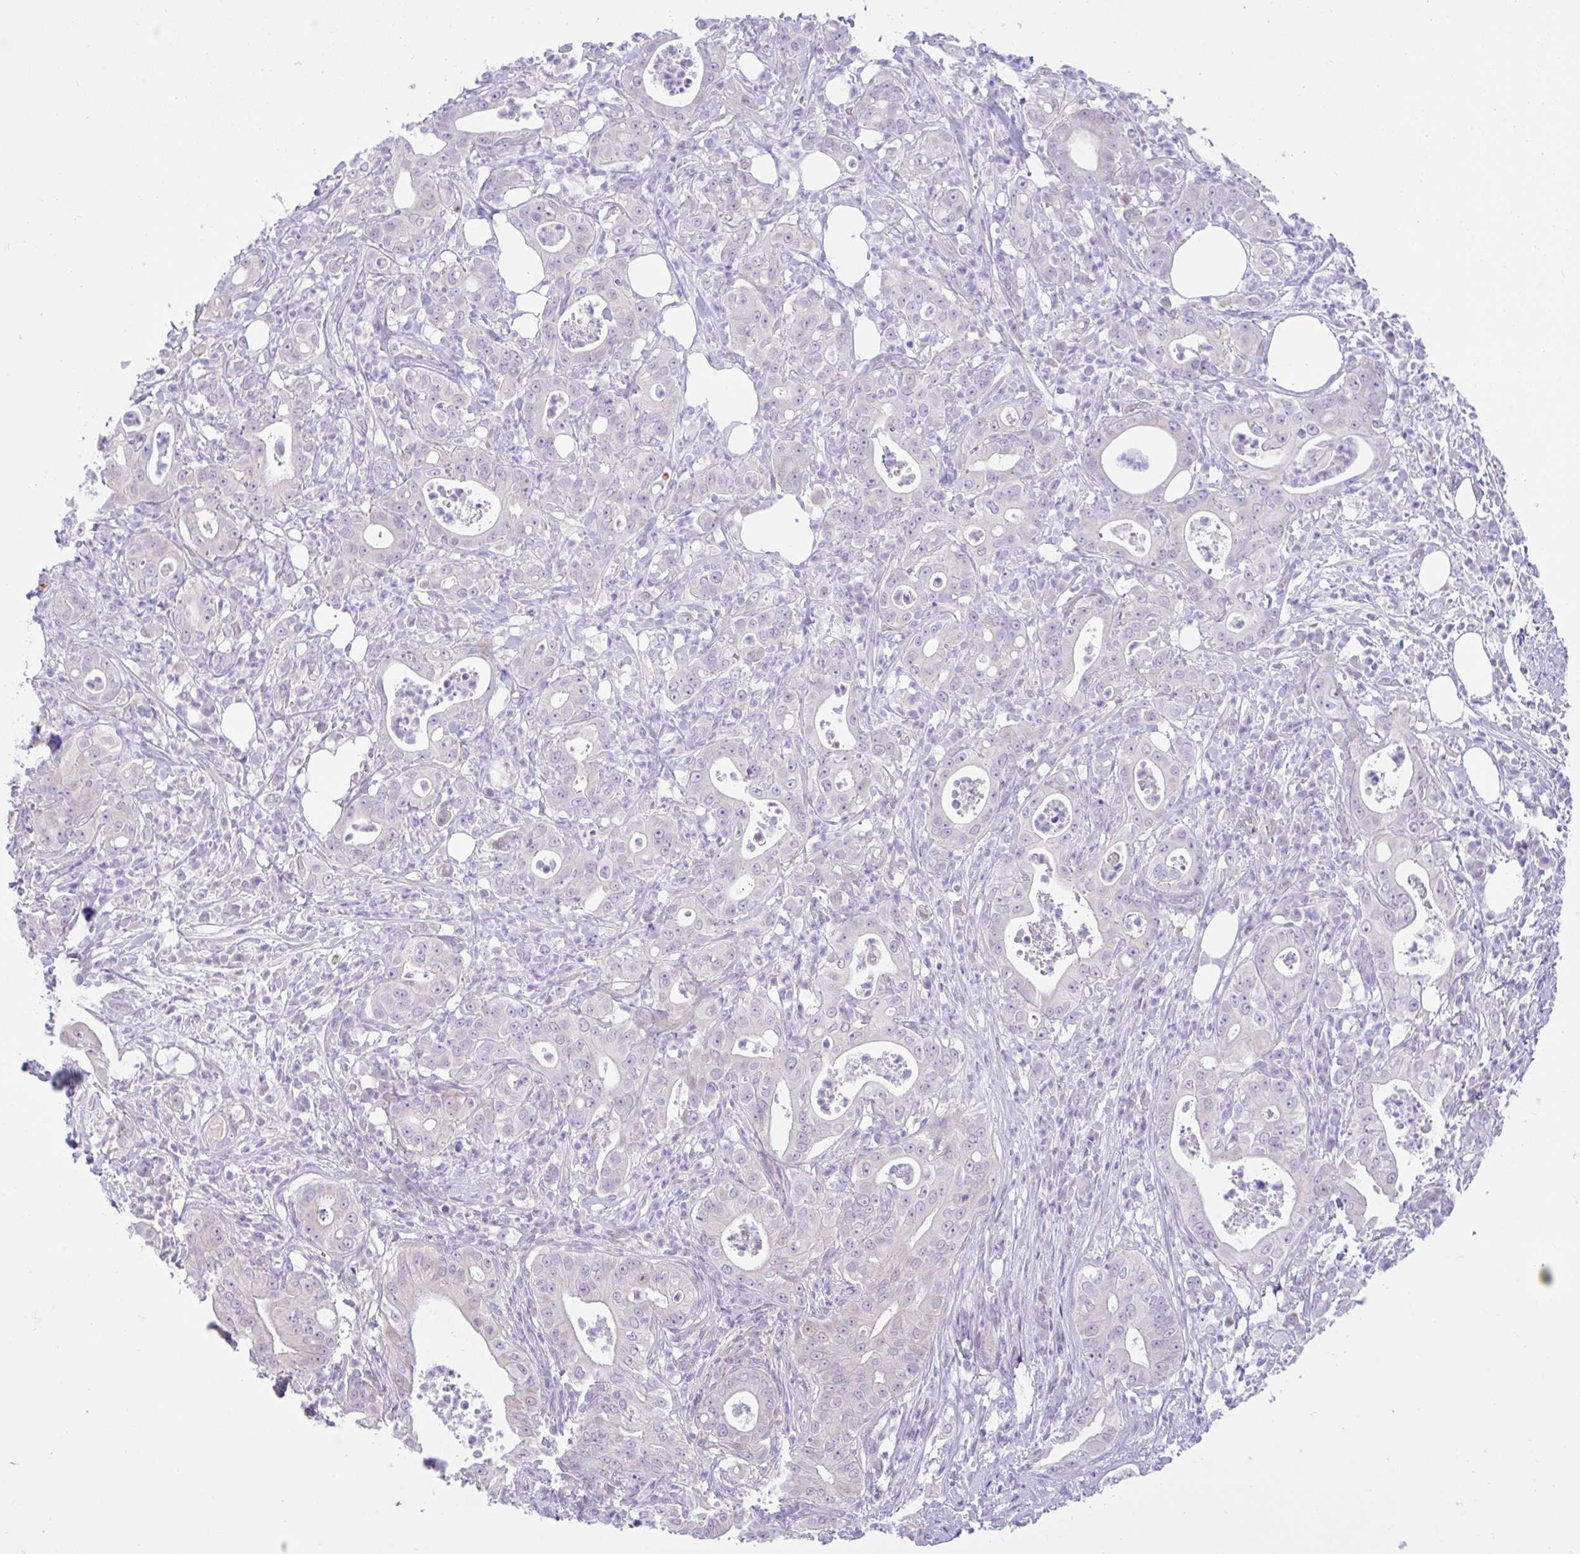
{"staining": {"intensity": "negative", "quantity": "none", "location": "none"}, "tissue": "pancreatic cancer", "cell_type": "Tumor cells", "image_type": "cancer", "snomed": [{"axis": "morphology", "description": "Adenocarcinoma, NOS"}, {"axis": "topography", "description": "Pancreas"}], "caption": "Pancreatic adenocarcinoma stained for a protein using IHC shows no expression tumor cells.", "gene": "ZNF101", "patient": {"sex": "male", "age": 71}}